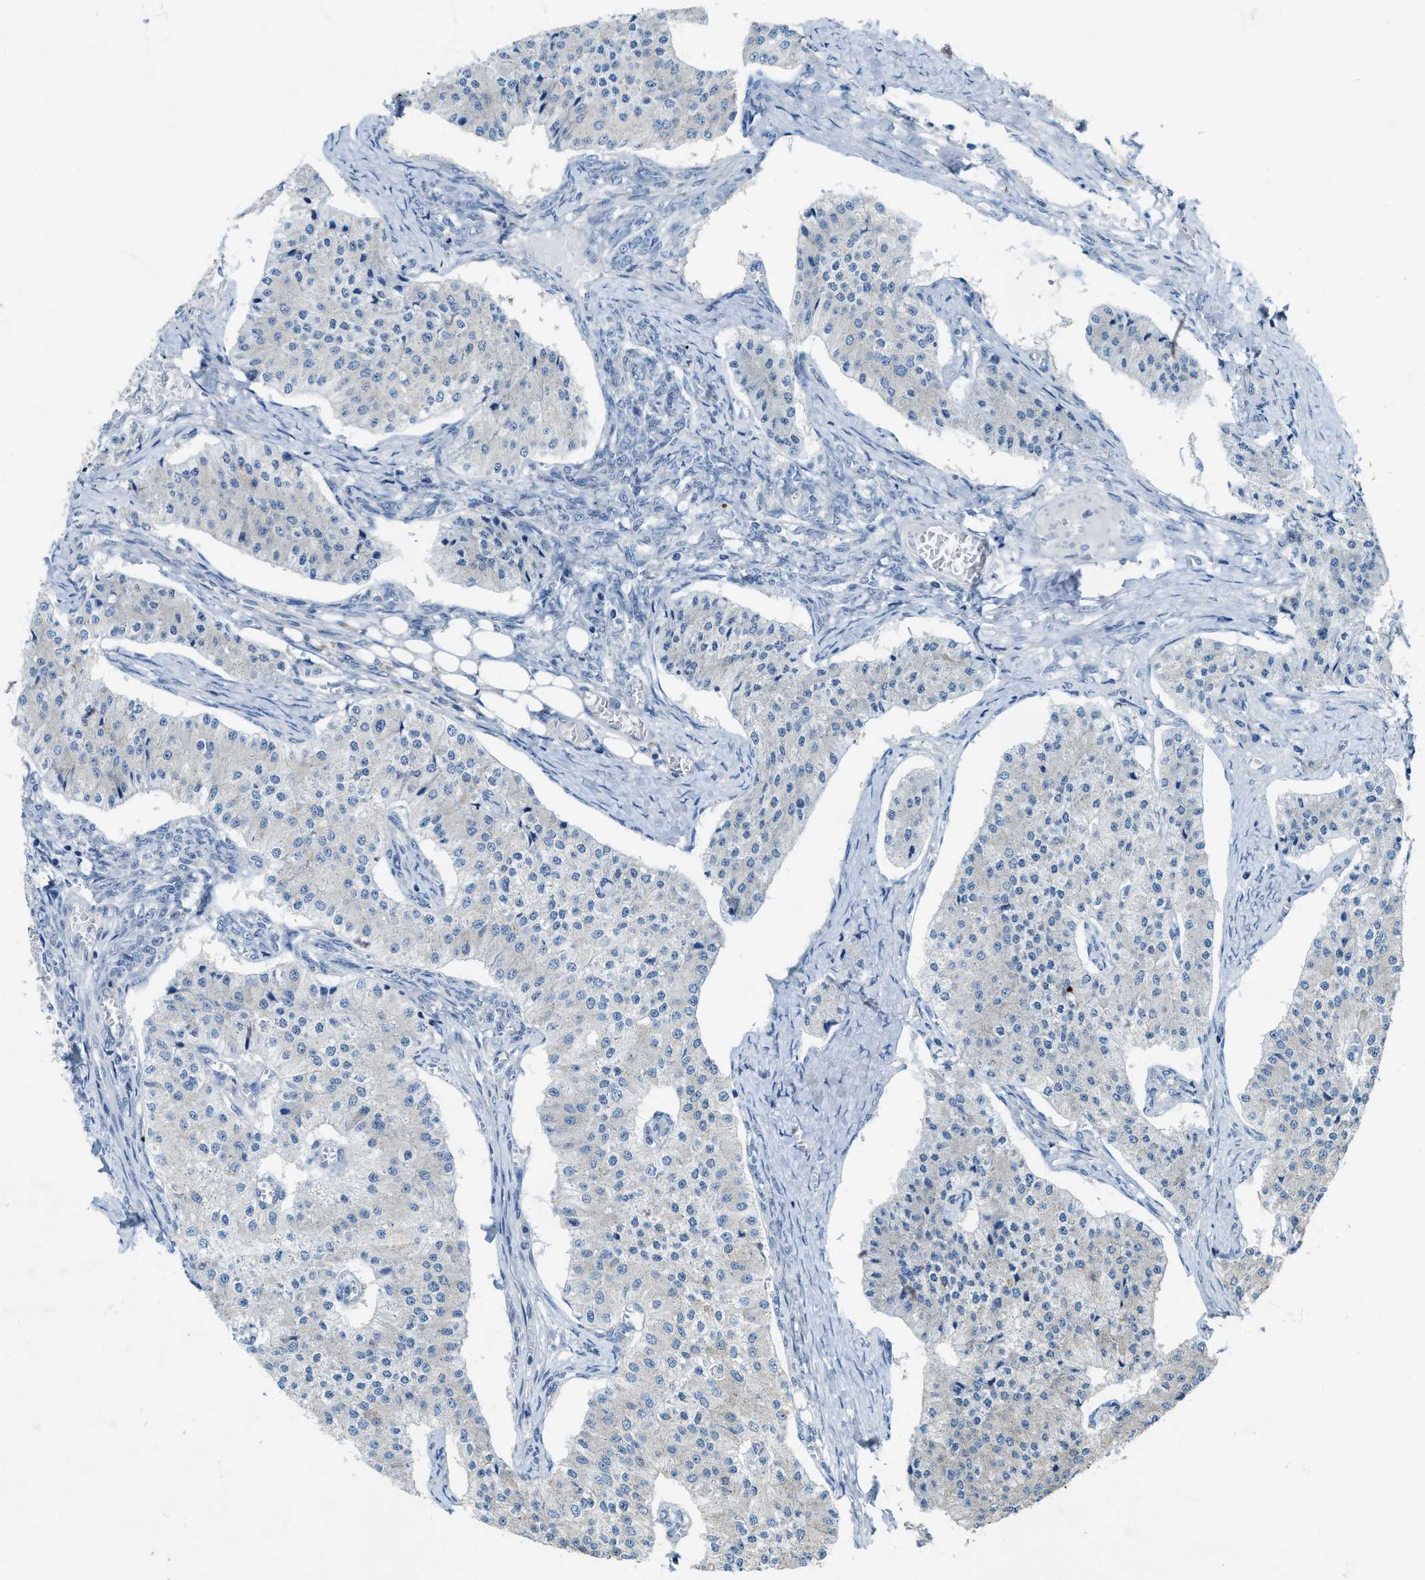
{"staining": {"intensity": "negative", "quantity": "none", "location": "none"}, "tissue": "carcinoid", "cell_type": "Tumor cells", "image_type": "cancer", "snomed": [{"axis": "morphology", "description": "Carcinoid, malignant, NOS"}, {"axis": "topography", "description": "Colon"}], "caption": "Immunohistochemistry (IHC) histopathology image of carcinoid stained for a protein (brown), which reveals no expression in tumor cells. Nuclei are stained in blue.", "gene": "PDP2", "patient": {"sex": "female", "age": 52}}